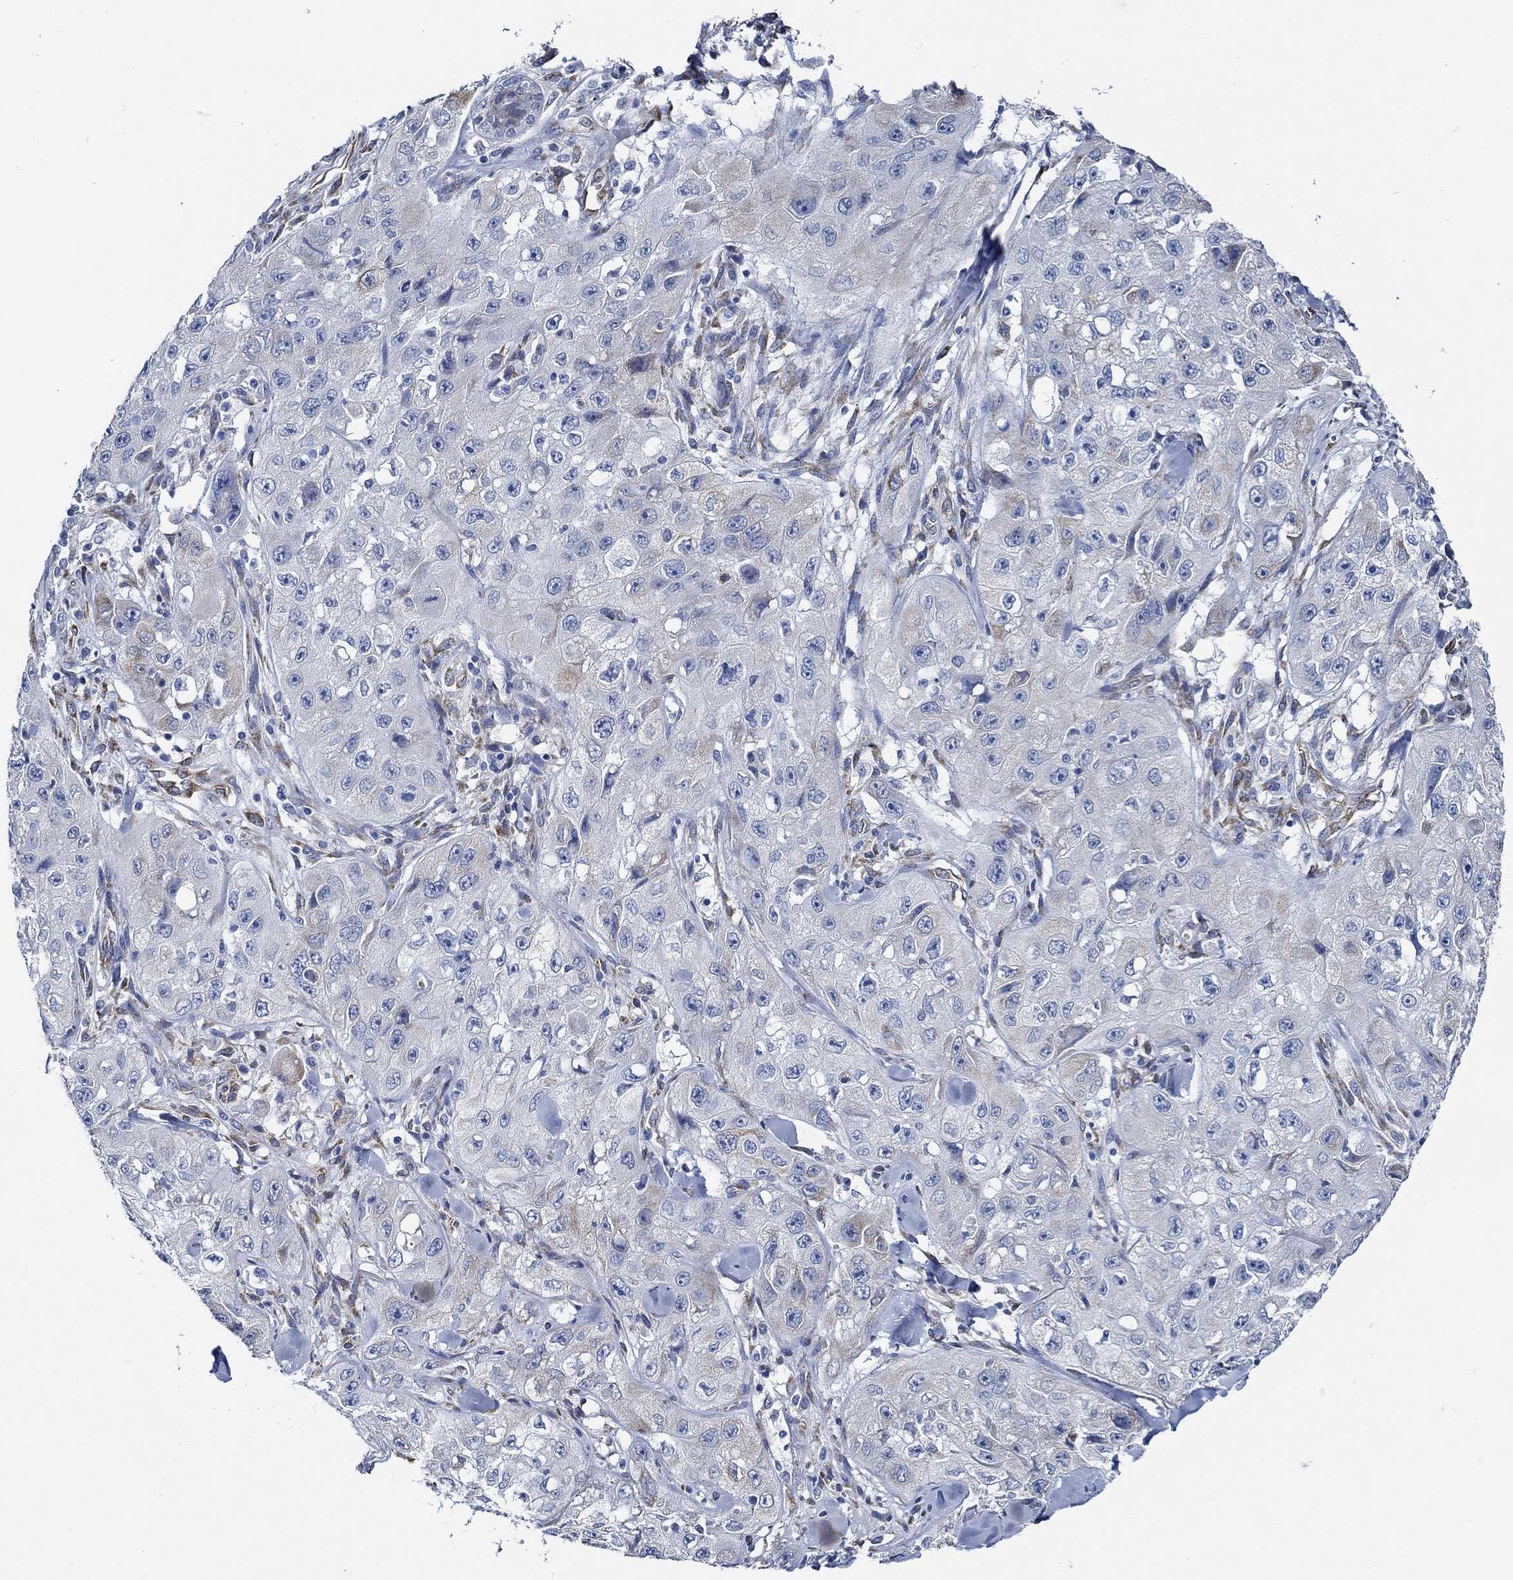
{"staining": {"intensity": "weak", "quantity": "<25%", "location": "cytoplasmic/membranous"}, "tissue": "skin cancer", "cell_type": "Tumor cells", "image_type": "cancer", "snomed": [{"axis": "morphology", "description": "Squamous cell carcinoma, NOS"}, {"axis": "topography", "description": "Skin"}, {"axis": "topography", "description": "Subcutis"}], "caption": "Immunohistochemical staining of squamous cell carcinoma (skin) displays no significant positivity in tumor cells. The staining was performed using DAB (3,3'-diaminobenzidine) to visualize the protein expression in brown, while the nuclei were stained in blue with hematoxylin (Magnification: 20x).", "gene": "HECW2", "patient": {"sex": "male", "age": 73}}